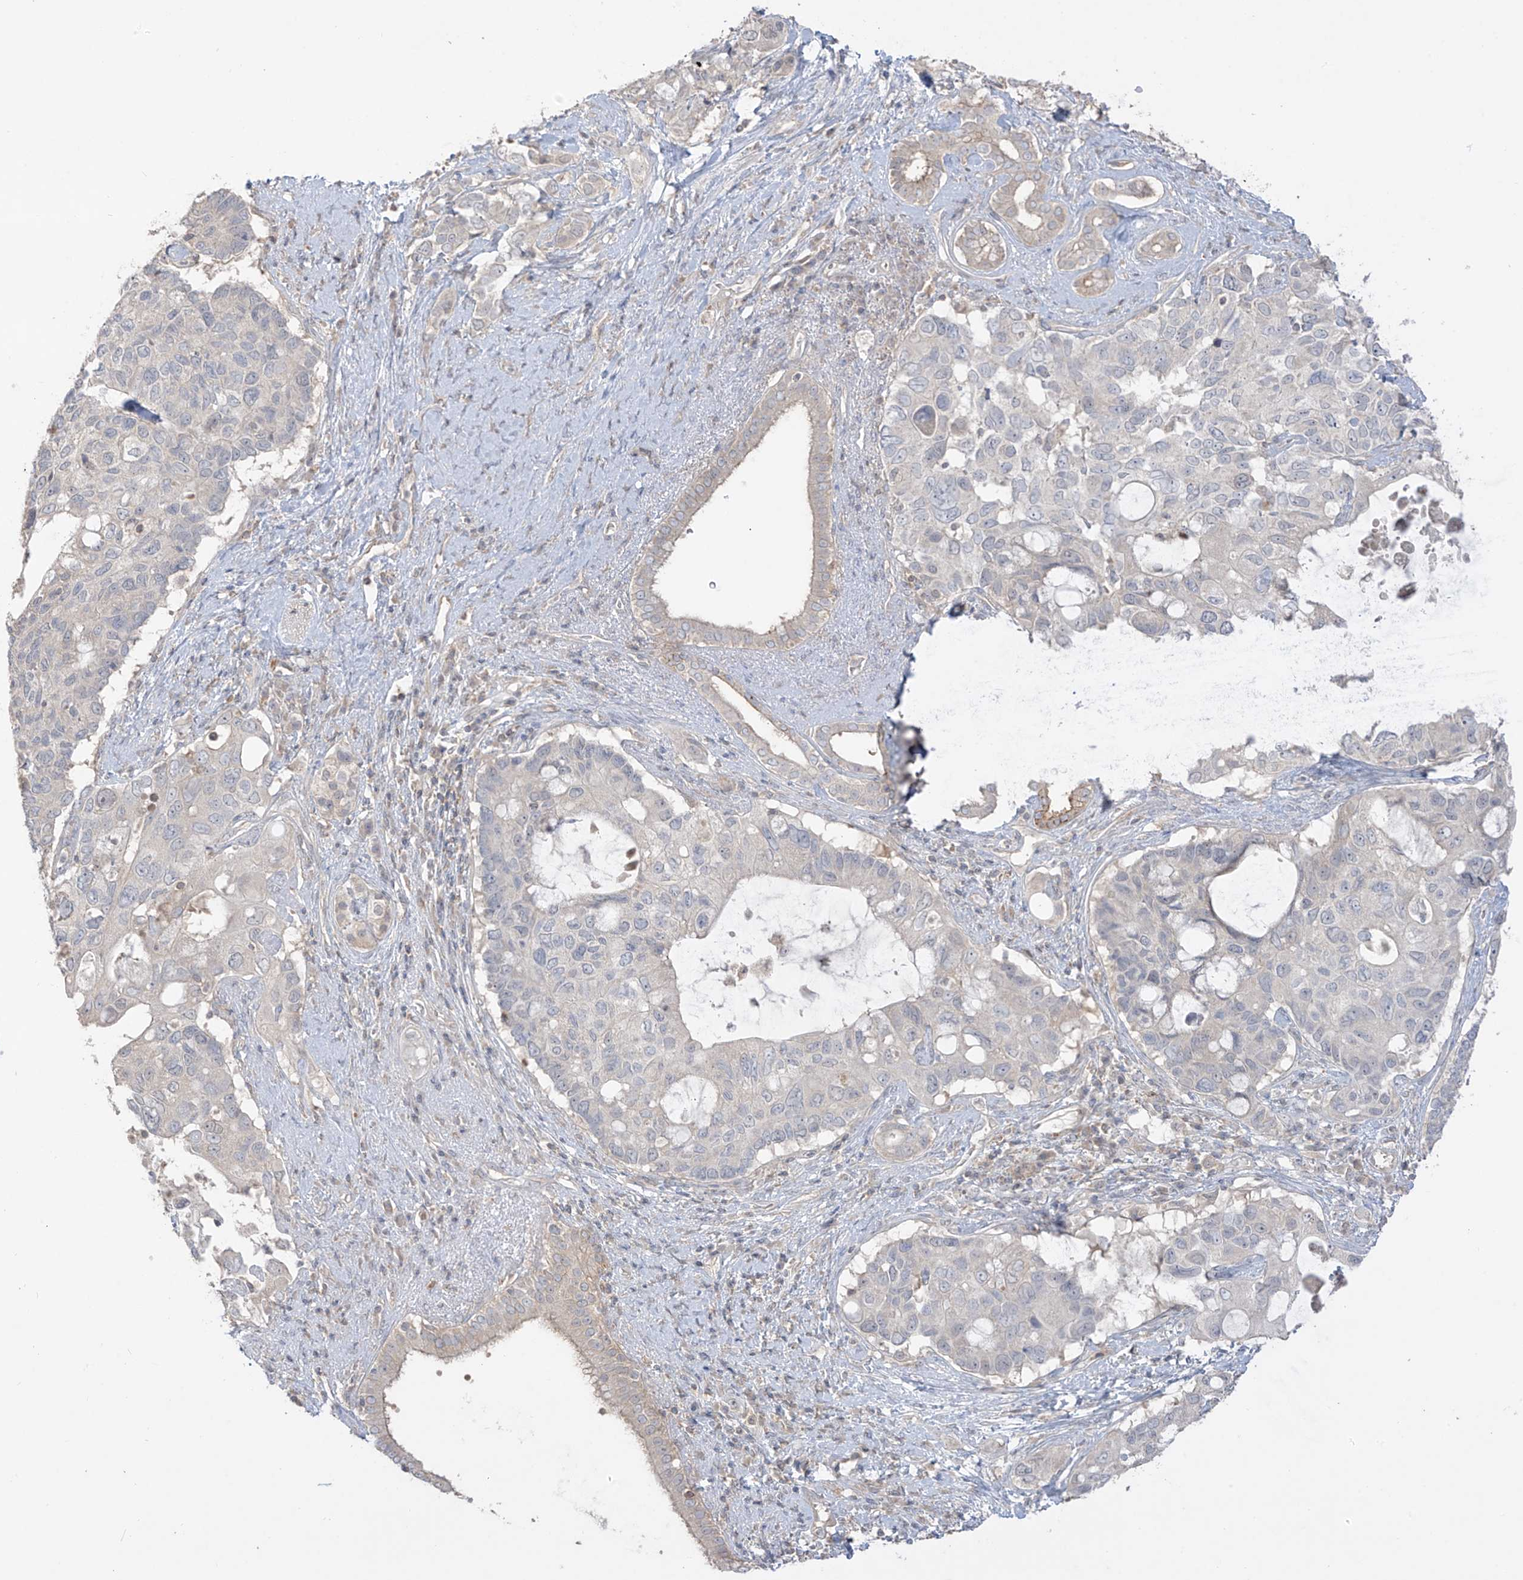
{"staining": {"intensity": "negative", "quantity": "none", "location": "none"}, "tissue": "pancreatic cancer", "cell_type": "Tumor cells", "image_type": "cancer", "snomed": [{"axis": "morphology", "description": "Adenocarcinoma, NOS"}, {"axis": "topography", "description": "Pancreas"}], "caption": "IHC of human pancreatic adenocarcinoma demonstrates no positivity in tumor cells.", "gene": "ANGEL2", "patient": {"sex": "female", "age": 56}}